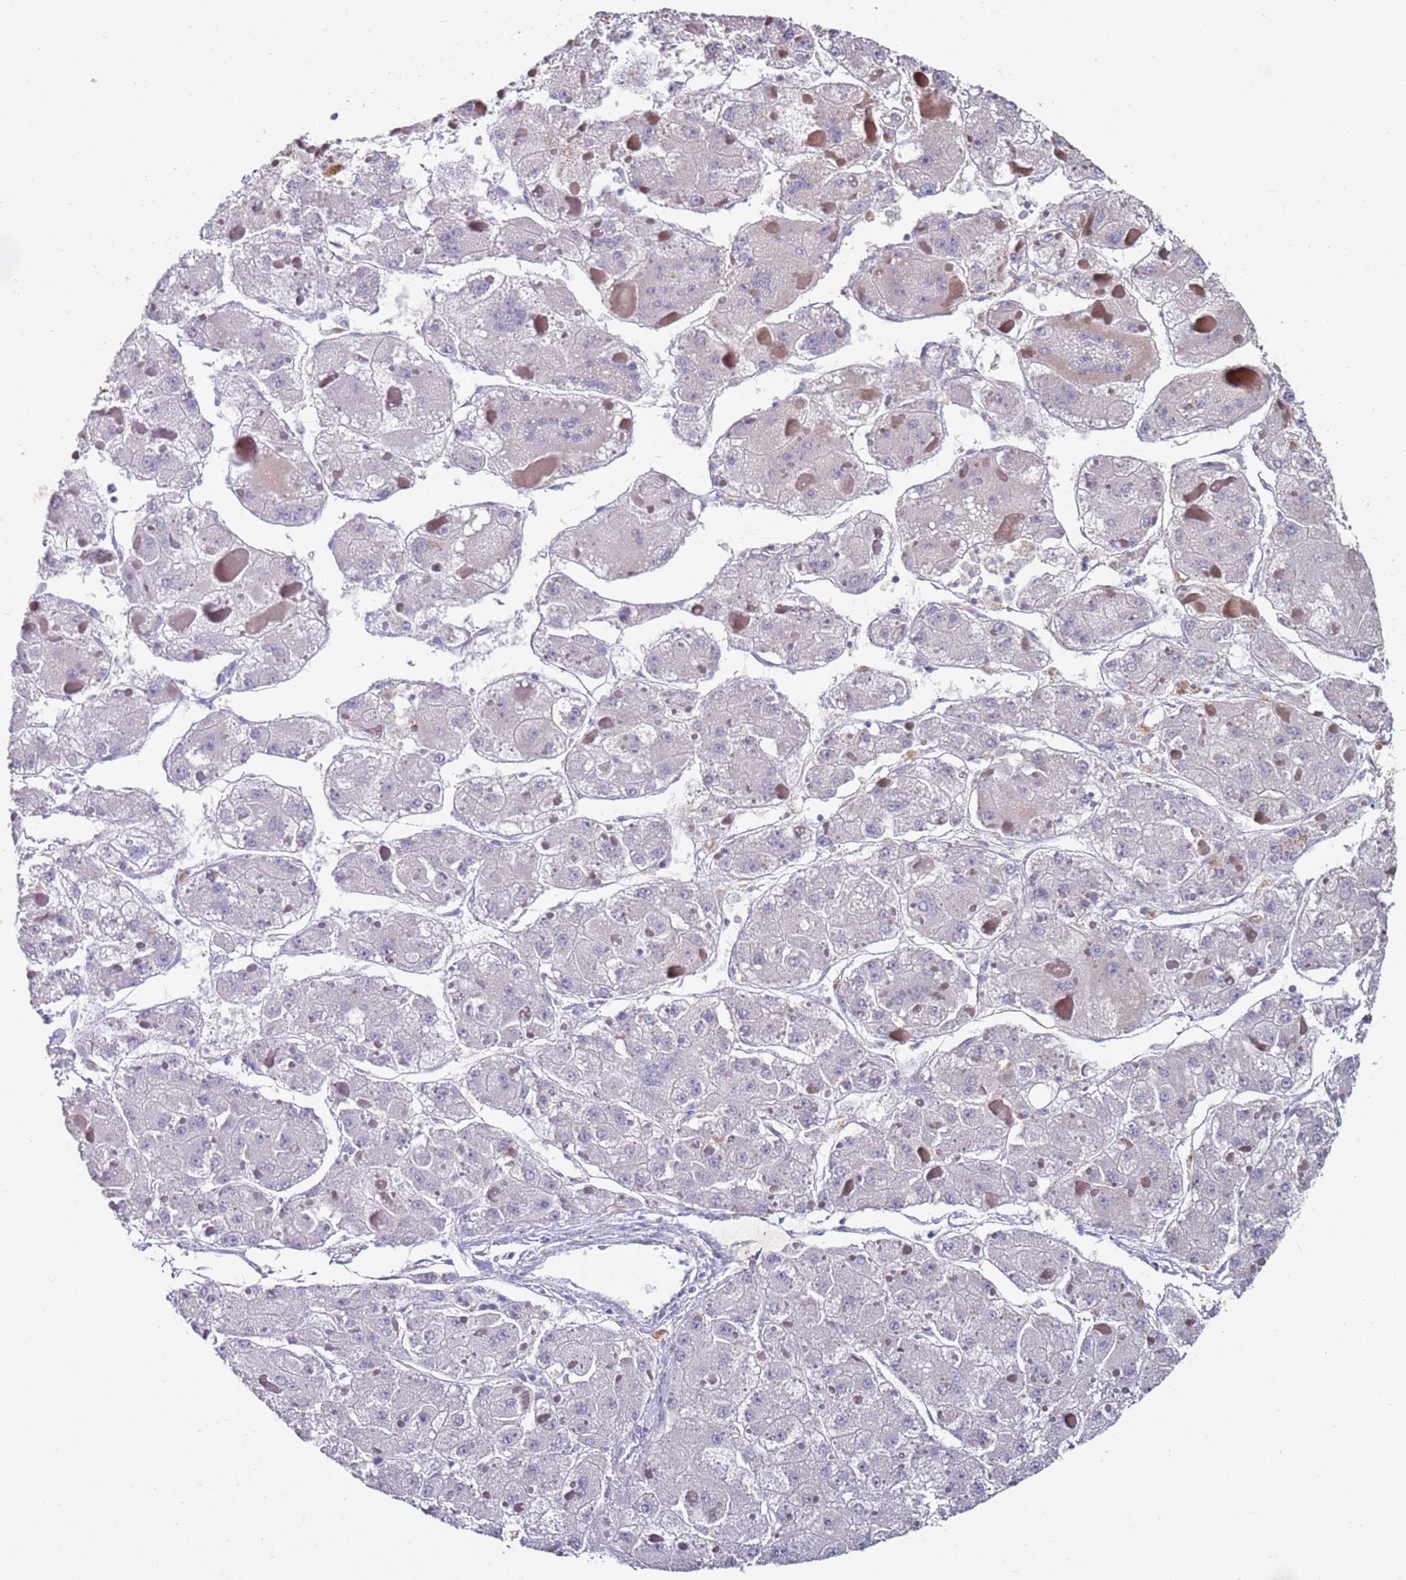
{"staining": {"intensity": "negative", "quantity": "none", "location": "none"}, "tissue": "liver cancer", "cell_type": "Tumor cells", "image_type": "cancer", "snomed": [{"axis": "morphology", "description": "Carcinoma, Hepatocellular, NOS"}, {"axis": "topography", "description": "Liver"}], "caption": "High power microscopy photomicrograph of an immunohistochemistry histopathology image of liver cancer, revealing no significant staining in tumor cells. (DAB IHC visualized using brightfield microscopy, high magnification).", "gene": "LACC1", "patient": {"sex": "female", "age": 73}}